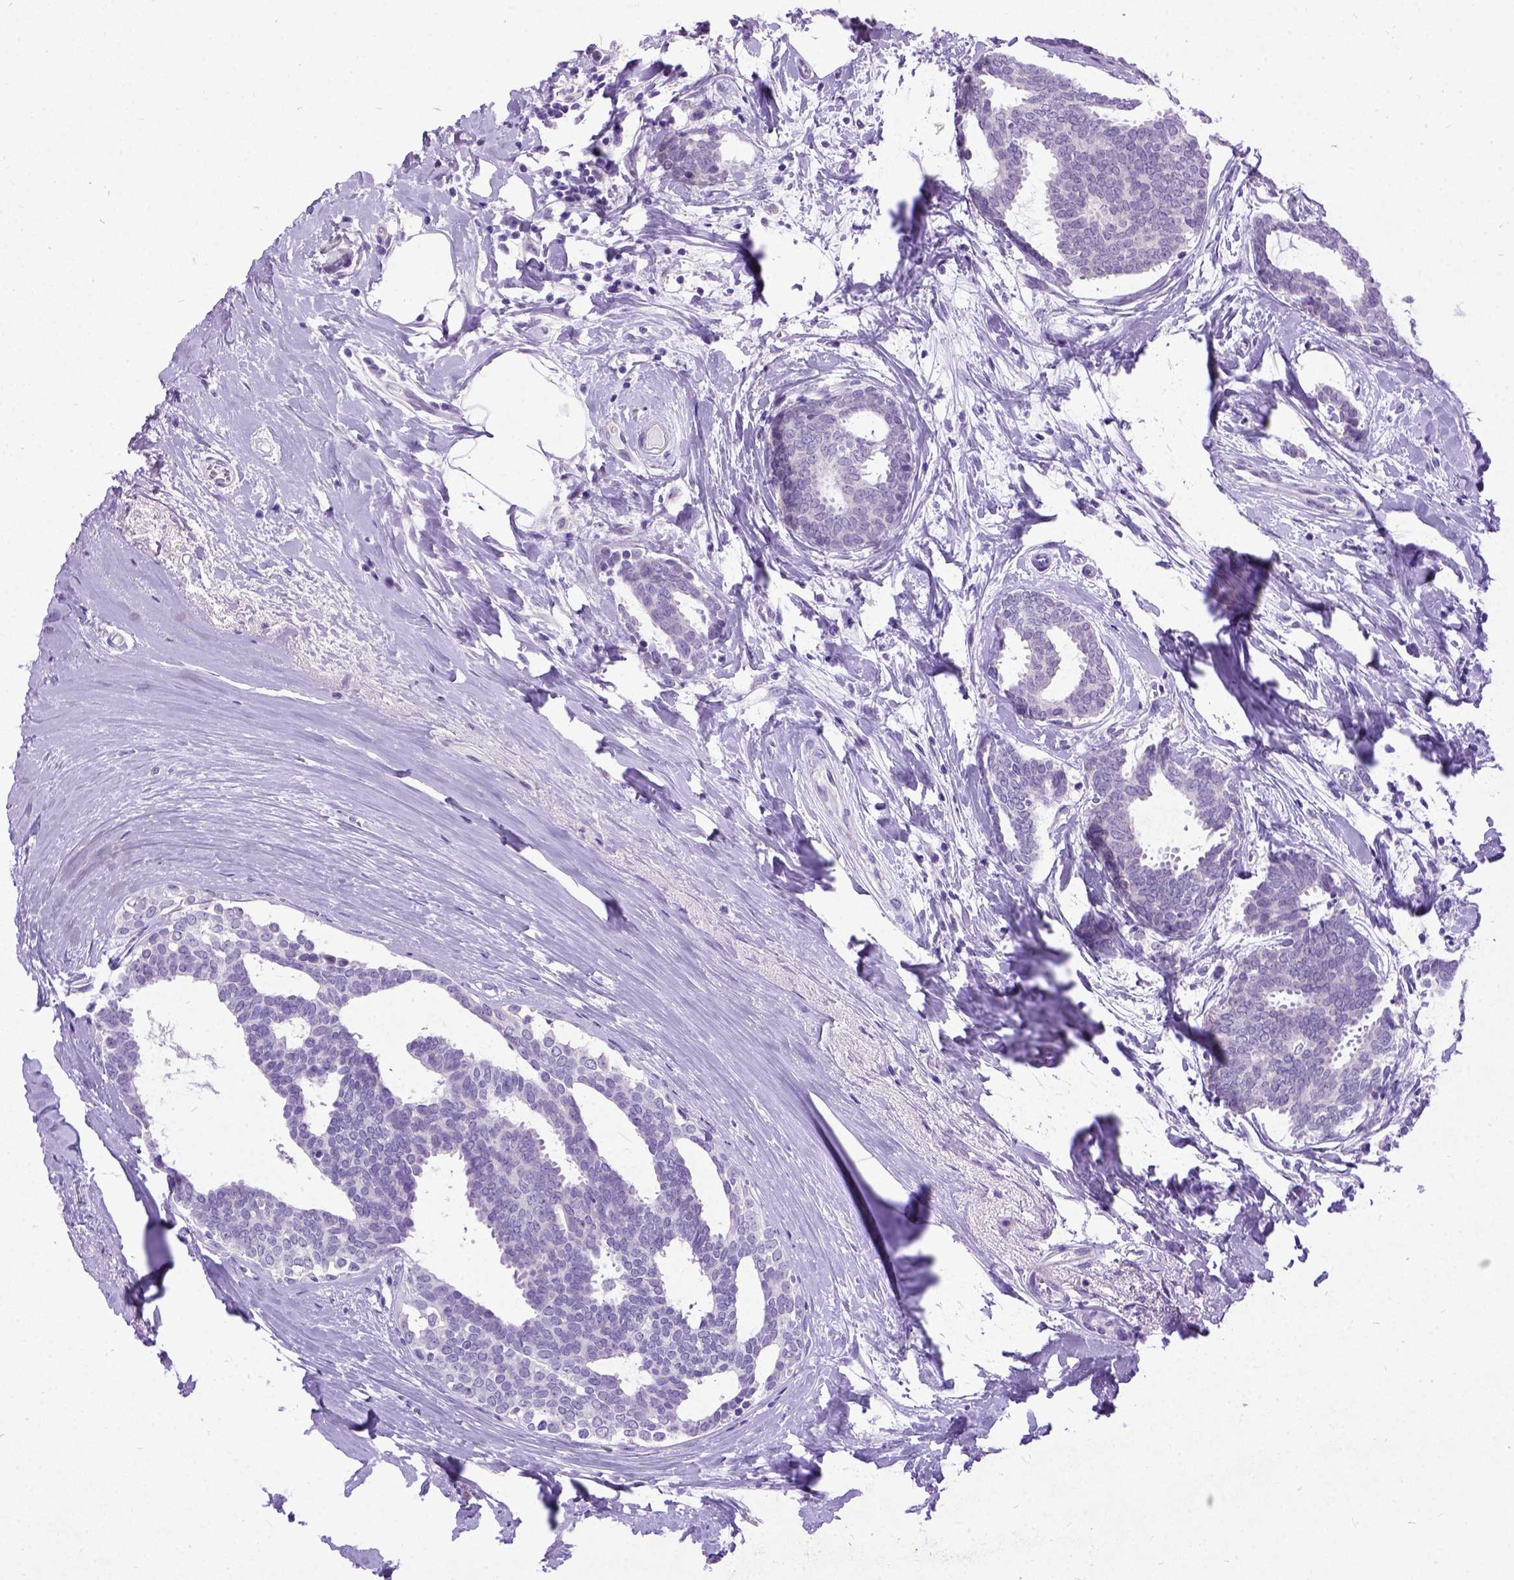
{"staining": {"intensity": "negative", "quantity": "none", "location": "none"}, "tissue": "breast cancer", "cell_type": "Tumor cells", "image_type": "cancer", "snomed": [{"axis": "morphology", "description": "Intraductal carcinoma, in situ"}, {"axis": "morphology", "description": "Duct carcinoma"}, {"axis": "morphology", "description": "Lobular carcinoma, in situ"}, {"axis": "topography", "description": "Breast"}], "caption": "There is no significant staining in tumor cells of breast cancer (intraductal carcinoma,  in situ). (Stains: DAB IHC with hematoxylin counter stain, Microscopy: brightfield microscopy at high magnification).", "gene": "NEUROD4", "patient": {"sex": "female", "age": 44}}